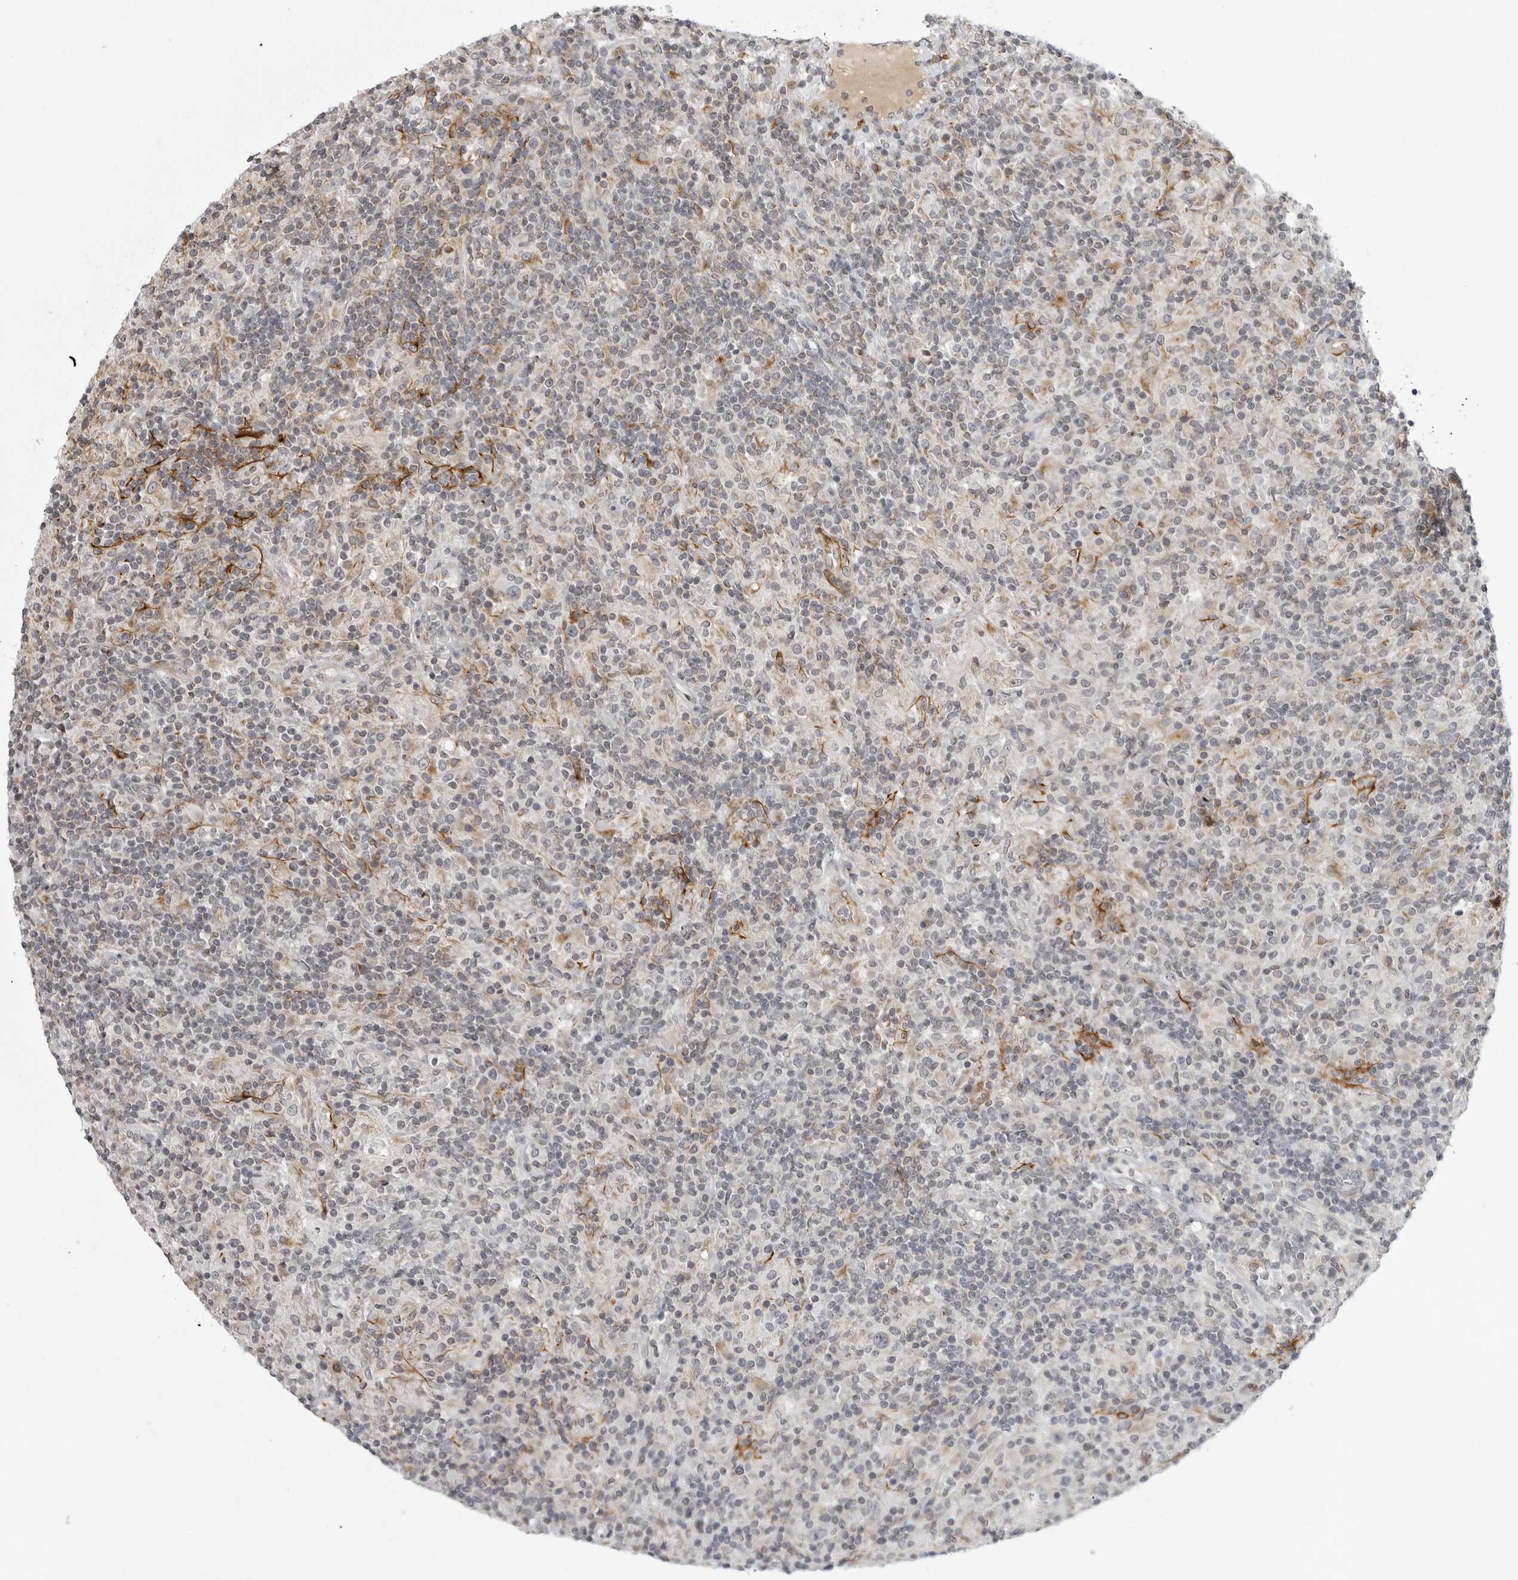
{"staining": {"intensity": "negative", "quantity": "none", "location": "none"}, "tissue": "lymphoma", "cell_type": "Tumor cells", "image_type": "cancer", "snomed": [{"axis": "morphology", "description": "Hodgkin's disease, NOS"}, {"axis": "topography", "description": "Lymph node"}], "caption": "Human lymphoma stained for a protein using immunohistochemistry (IHC) exhibits no expression in tumor cells.", "gene": "MAP7D1", "patient": {"sex": "male", "age": 70}}